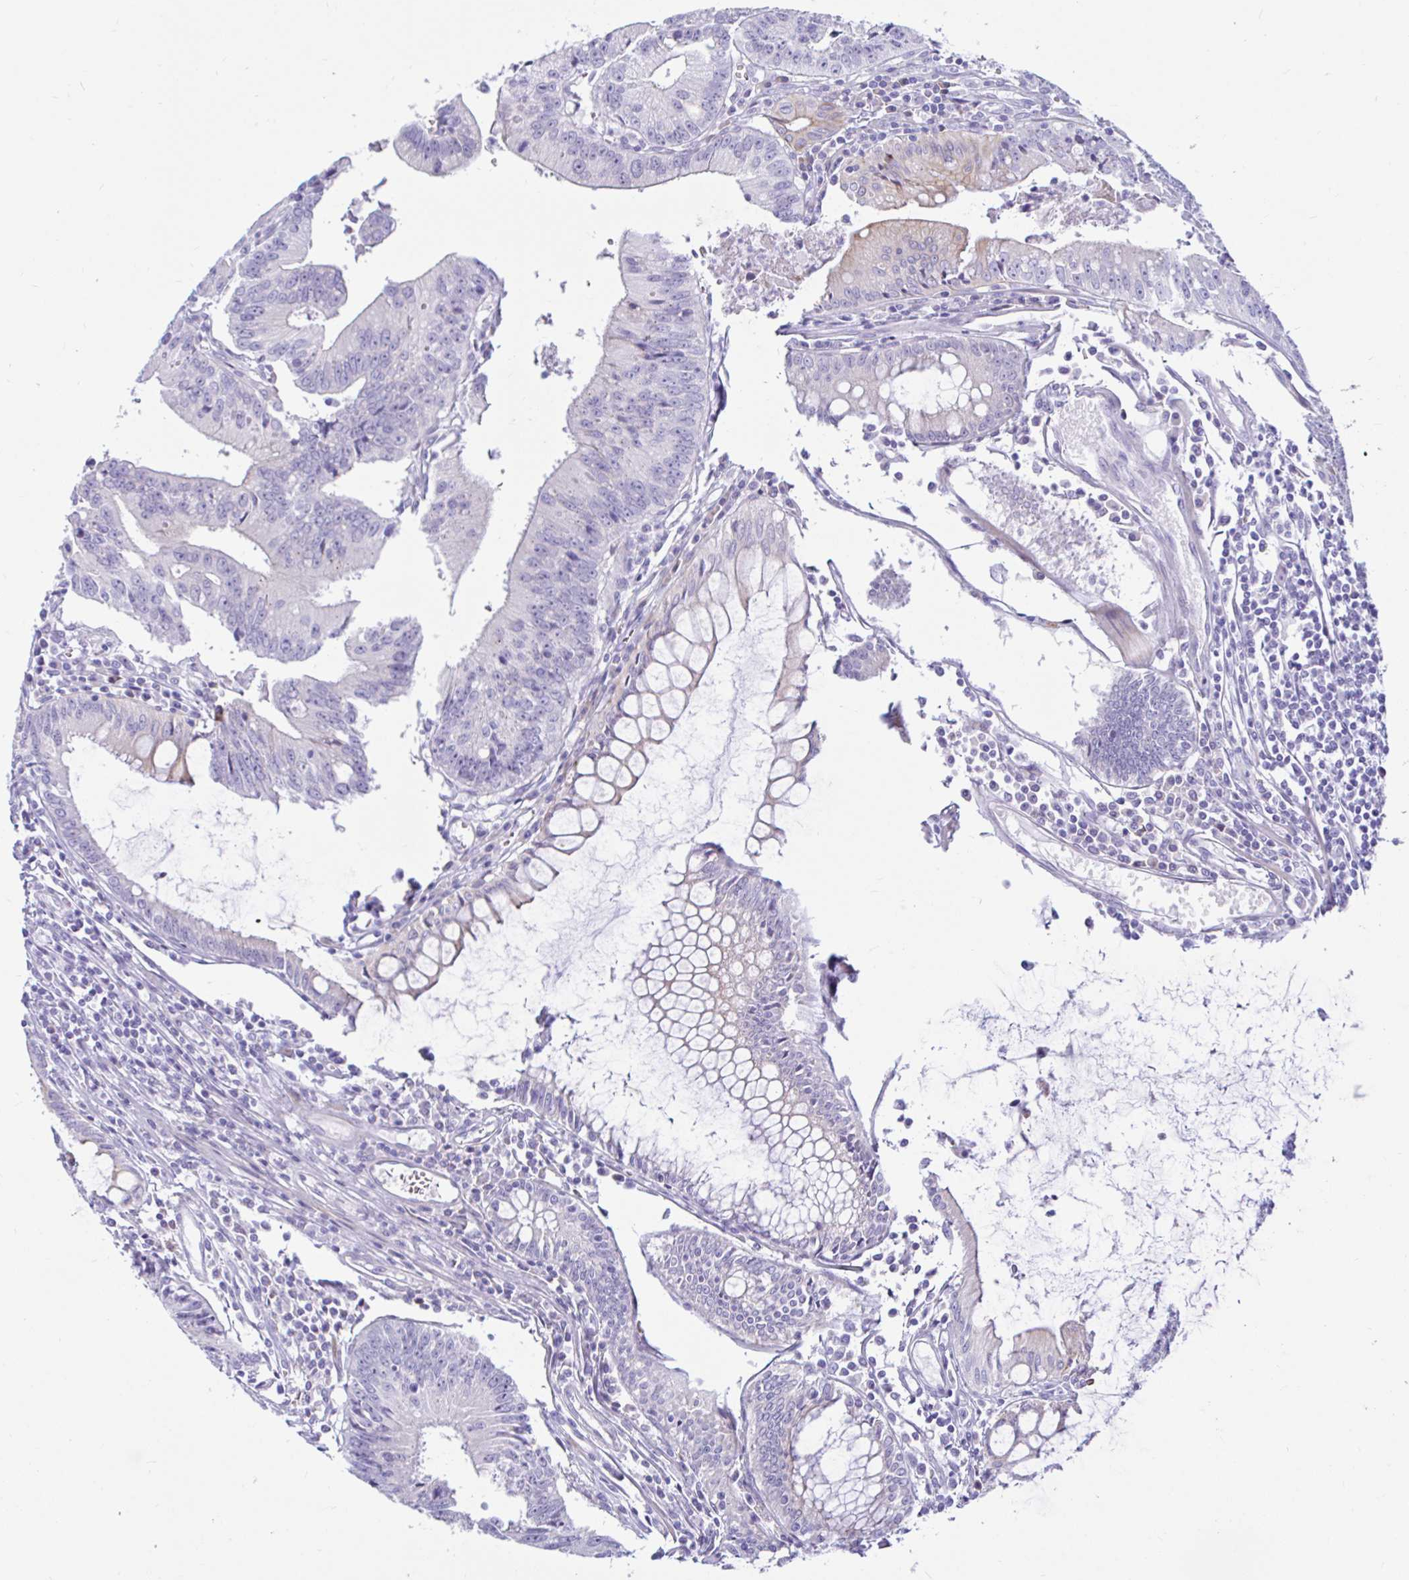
{"staining": {"intensity": "negative", "quantity": "none", "location": "none"}, "tissue": "colorectal cancer", "cell_type": "Tumor cells", "image_type": "cancer", "snomed": [{"axis": "morphology", "description": "Adenocarcinoma, NOS"}, {"axis": "topography", "description": "Rectum"}], "caption": "Immunohistochemical staining of human colorectal cancer reveals no significant staining in tumor cells.", "gene": "NBPF3", "patient": {"sex": "female", "age": 81}}